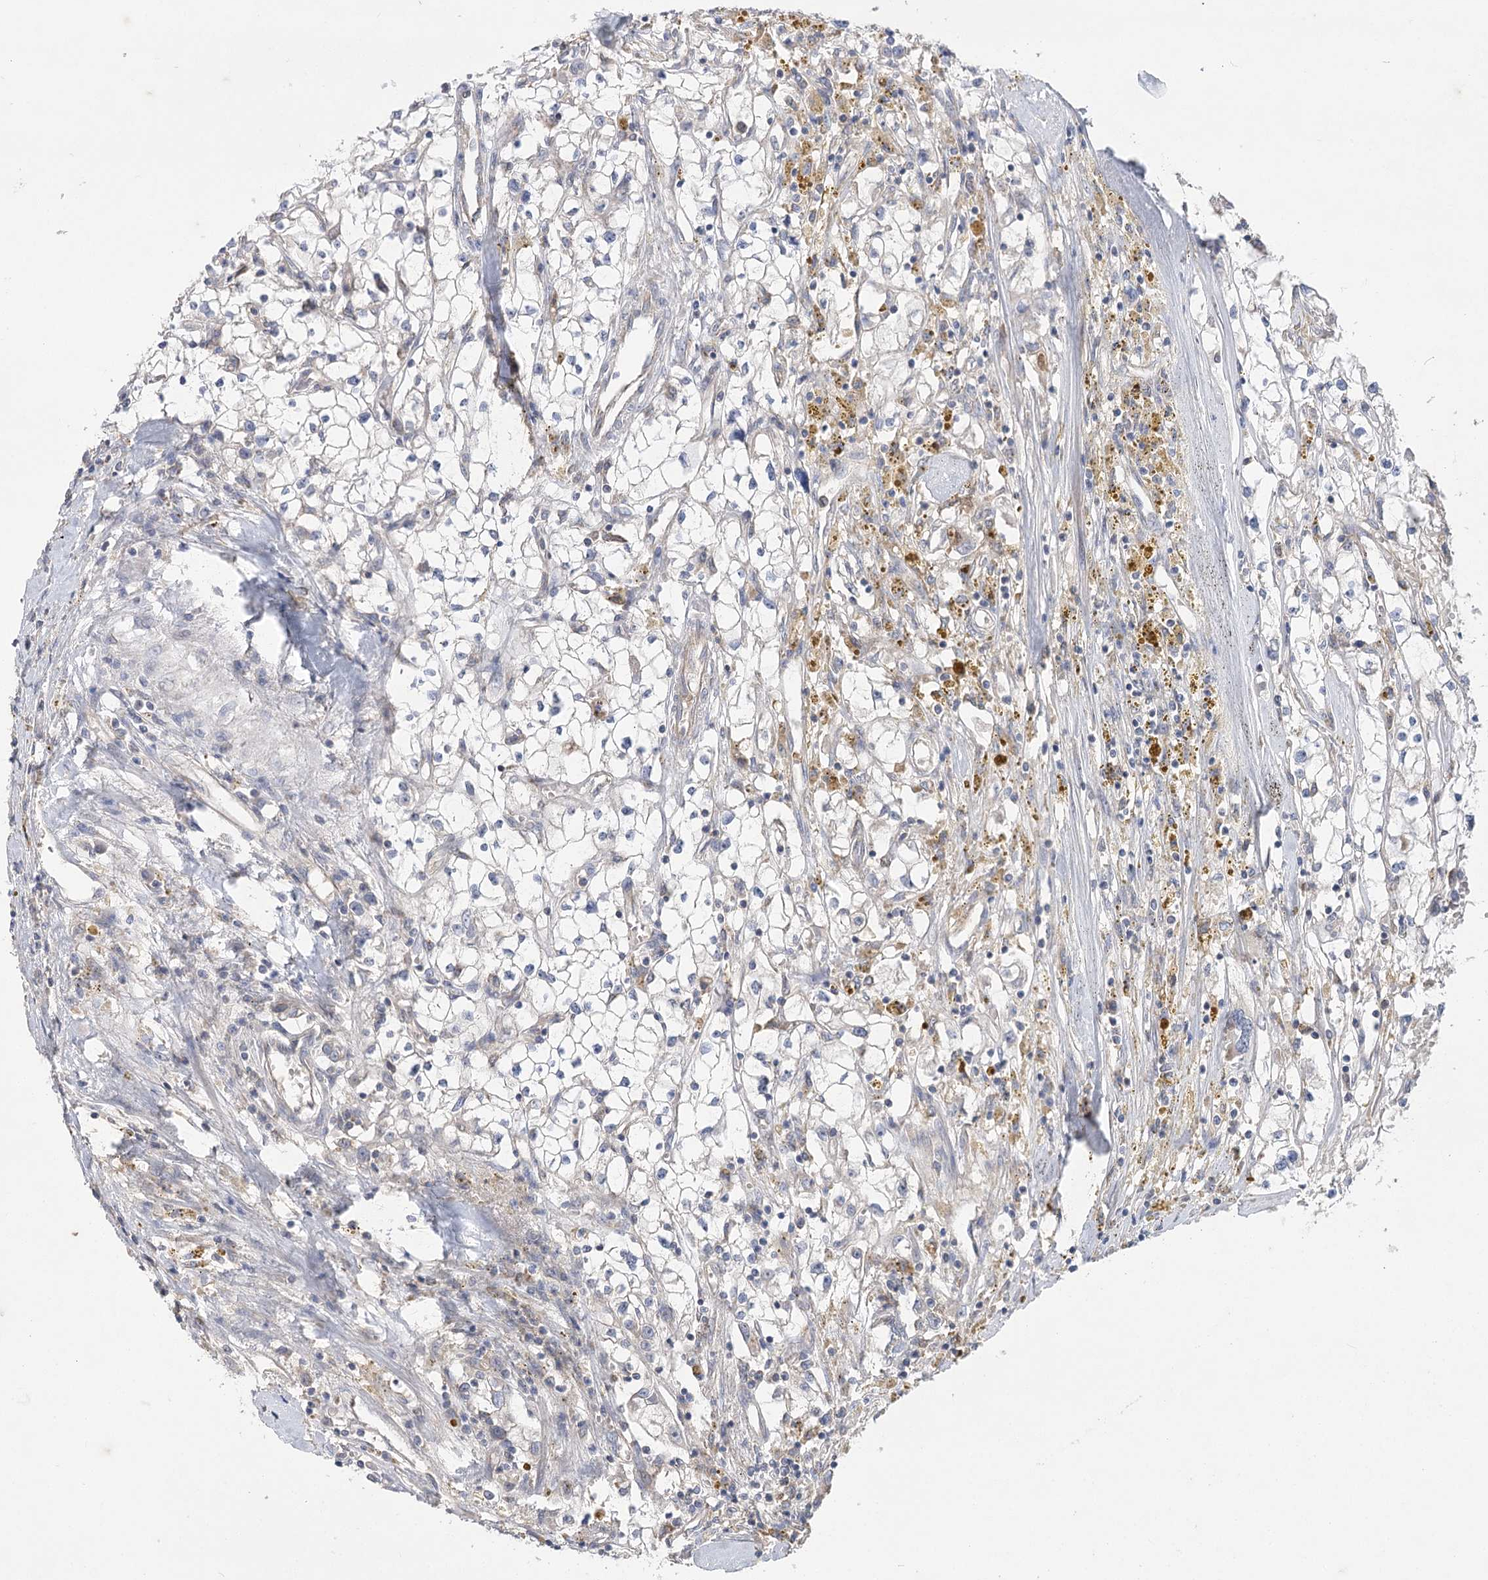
{"staining": {"intensity": "negative", "quantity": "none", "location": "none"}, "tissue": "renal cancer", "cell_type": "Tumor cells", "image_type": "cancer", "snomed": [{"axis": "morphology", "description": "Adenocarcinoma, NOS"}, {"axis": "topography", "description": "Kidney"}], "caption": "IHC histopathology image of neoplastic tissue: renal adenocarcinoma stained with DAB reveals no significant protein positivity in tumor cells.", "gene": "AURKC", "patient": {"sex": "male", "age": 56}}